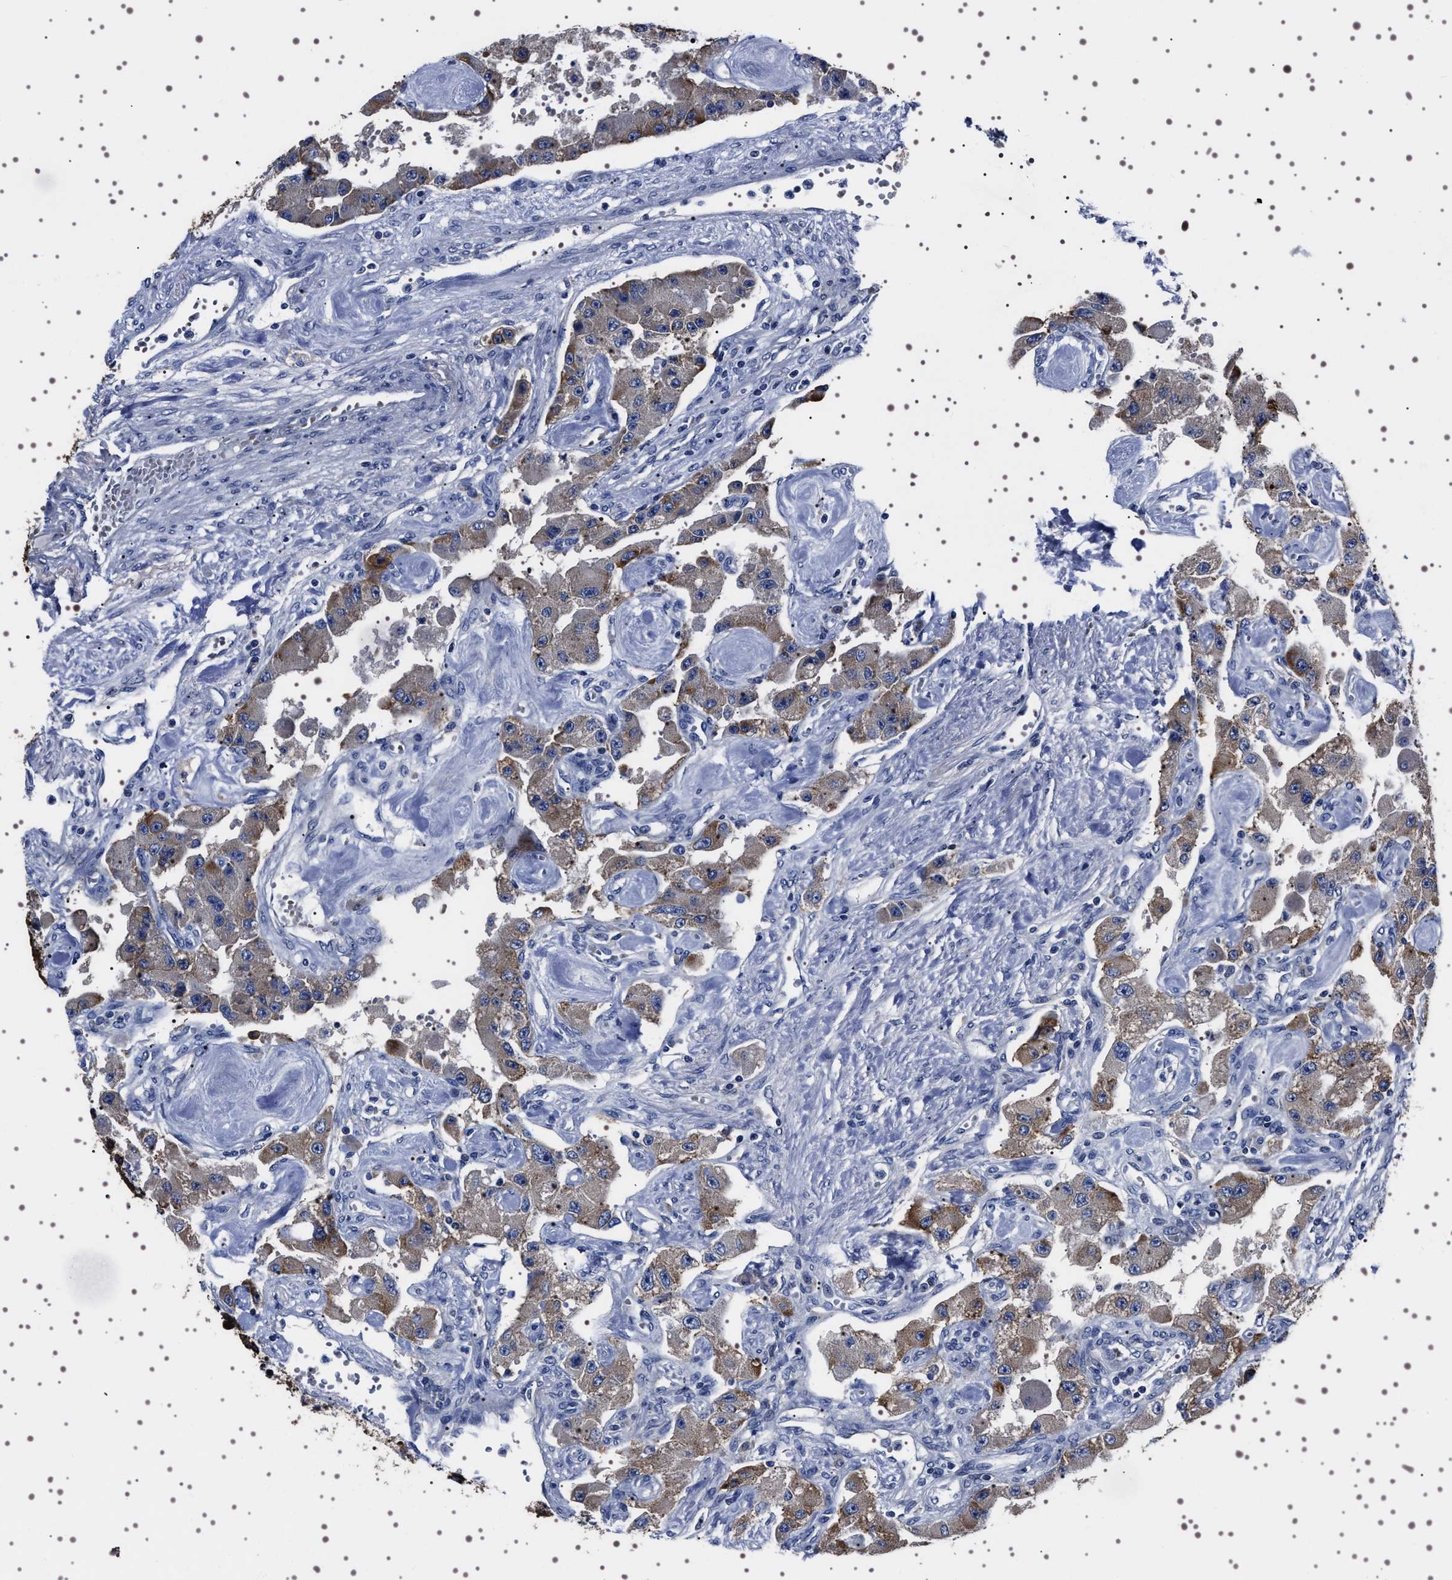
{"staining": {"intensity": "moderate", "quantity": "25%-75%", "location": "cytoplasmic/membranous"}, "tissue": "carcinoid", "cell_type": "Tumor cells", "image_type": "cancer", "snomed": [{"axis": "morphology", "description": "Carcinoid, malignant, NOS"}, {"axis": "topography", "description": "Pancreas"}], "caption": "A histopathology image of carcinoid stained for a protein reveals moderate cytoplasmic/membranous brown staining in tumor cells.", "gene": "TARBP1", "patient": {"sex": "male", "age": 41}}